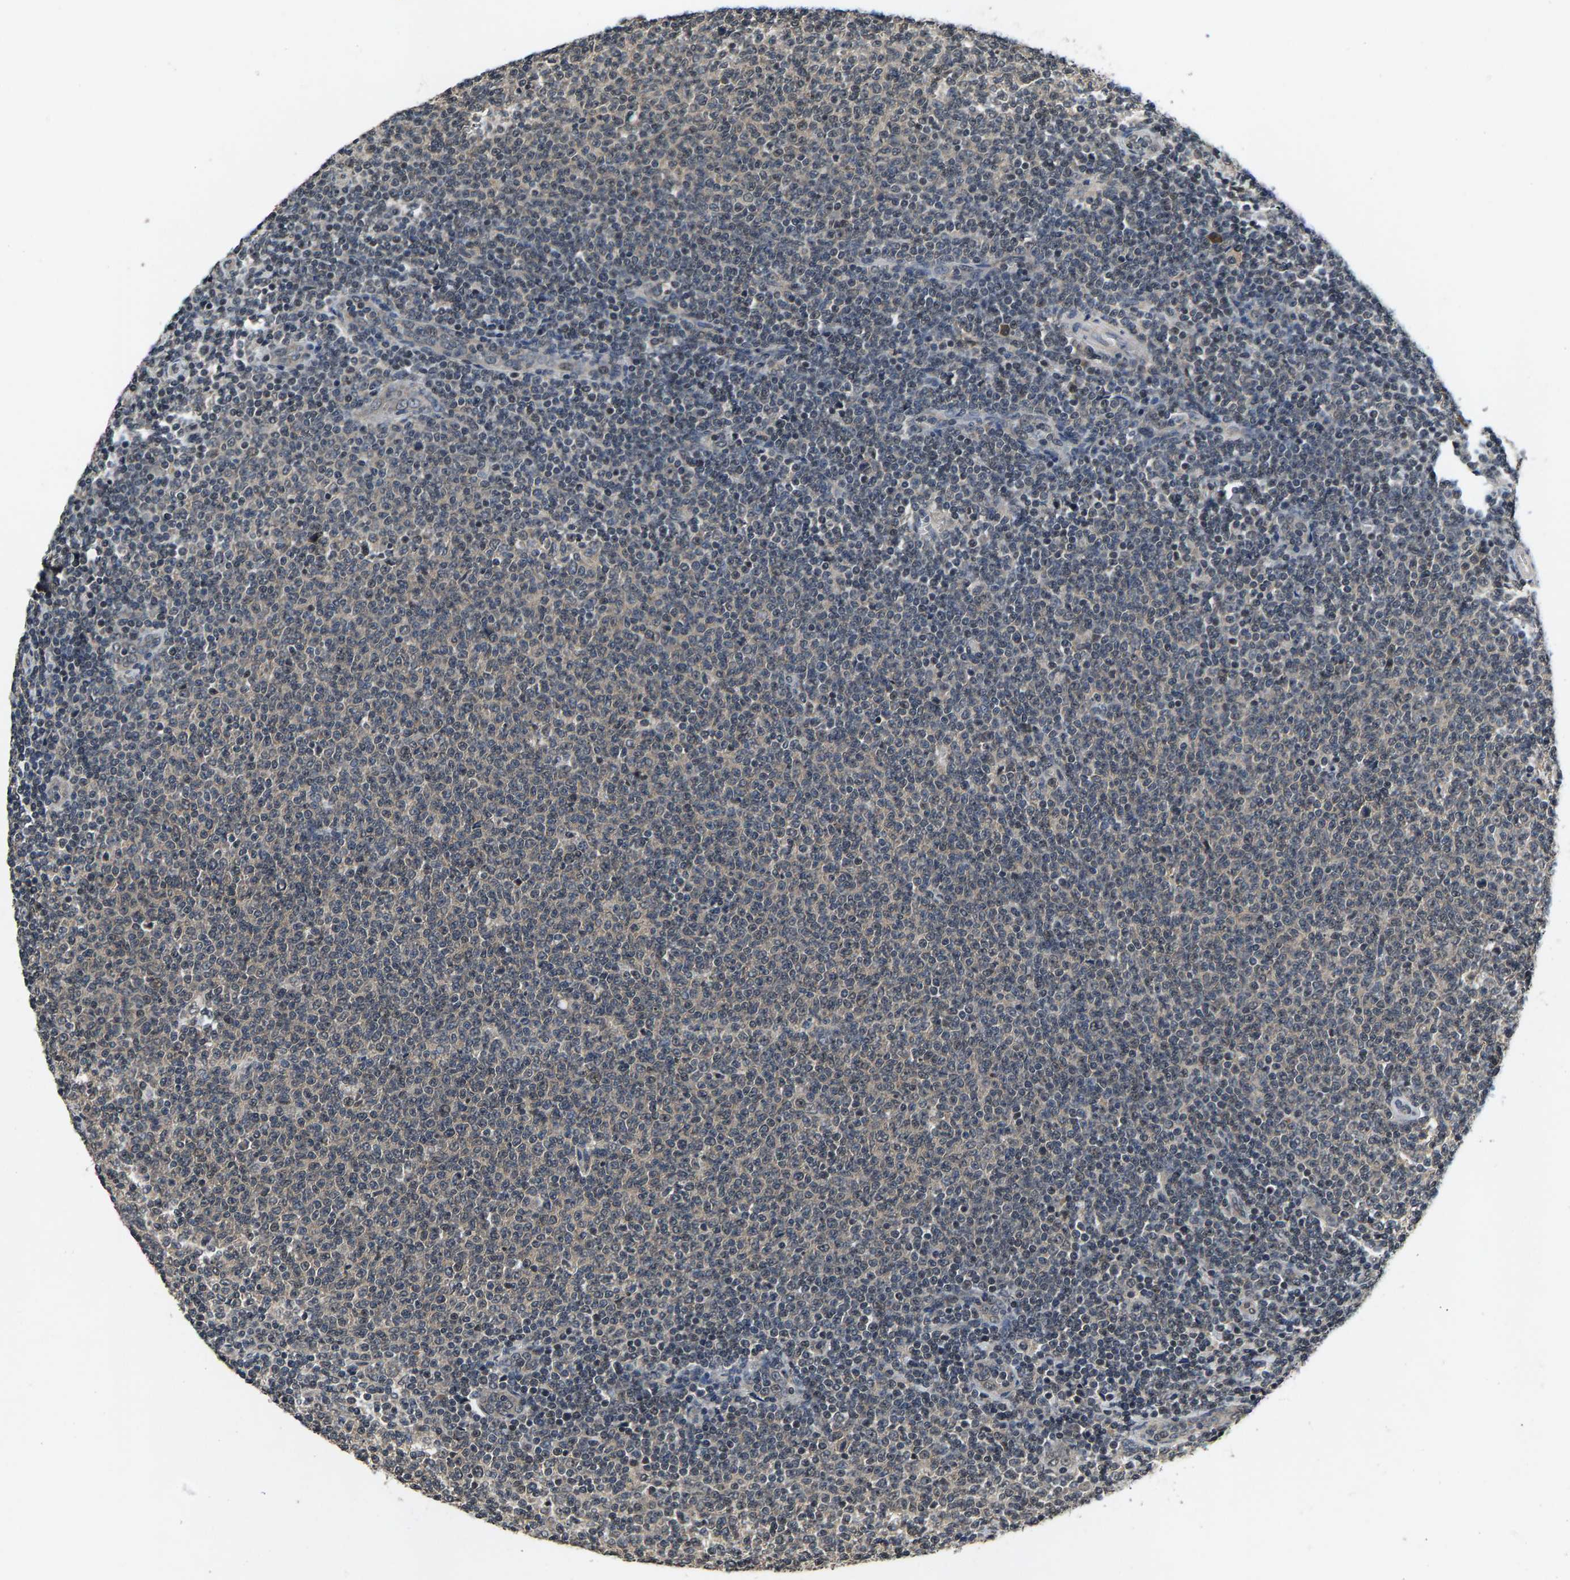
{"staining": {"intensity": "negative", "quantity": "none", "location": "none"}, "tissue": "lymphoma", "cell_type": "Tumor cells", "image_type": "cancer", "snomed": [{"axis": "morphology", "description": "Malignant lymphoma, non-Hodgkin's type, Low grade"}, {"axis": "topography", "description": "Lymph node"}], "caption": "Lymphoma was stained to show a protein in brown. There is no significant expression in tumor cells.", "gene": "HUWE1", "patient": {"sex": "male", "age": 66}}